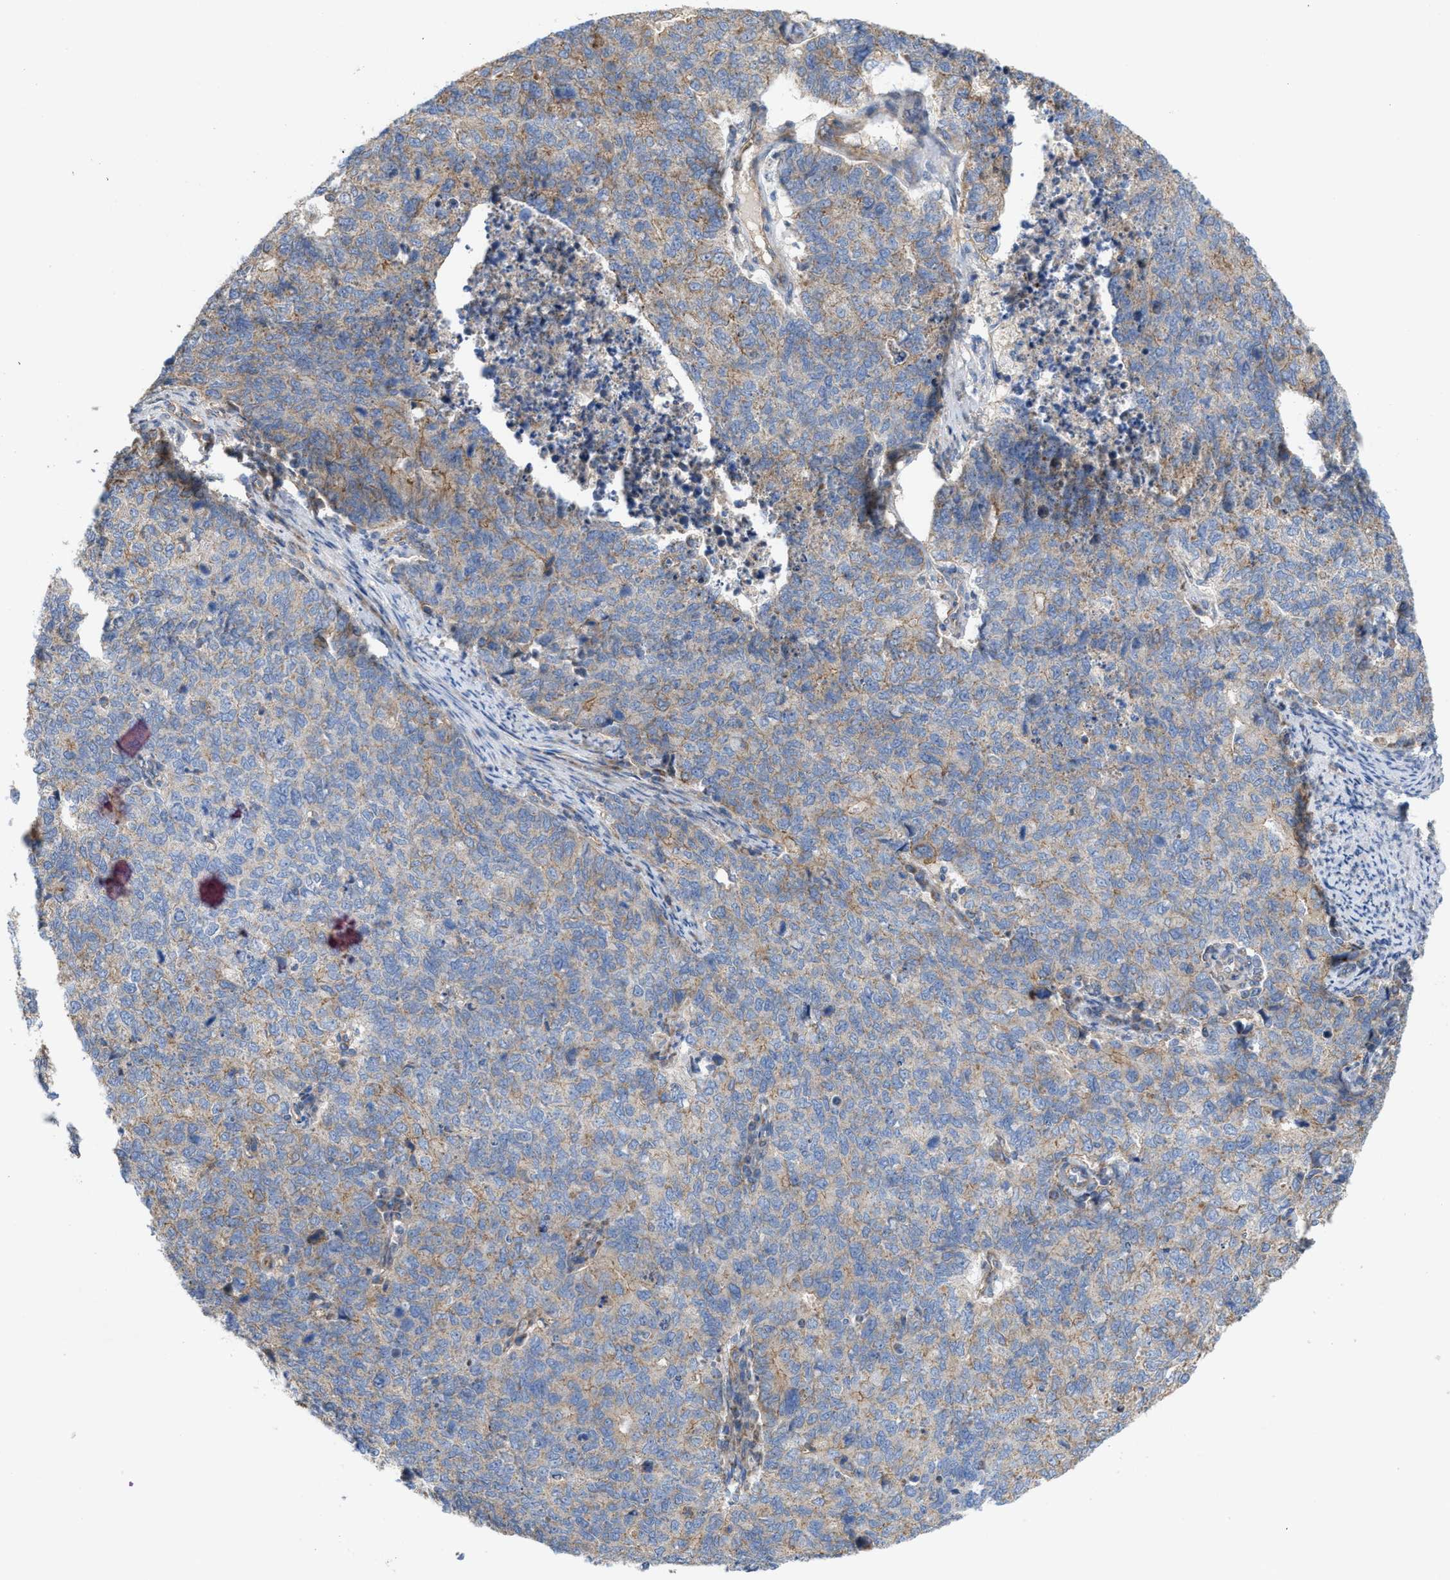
{"staining": {"intensity": "weak", "quantity": "<25%", "location": "cytoplasmic/membranous"}, "tissue": "cervical cancer", "cell_type": "Tumor cells", "image_type": "cancer", "snomed": [{"axis": "morphology", "description": "Squamous cell carcinoma, NOS"}, {"axis": "topography", "description": "Cervix"}], "caption": "The immunohistochemistry (IHC) image has no significant expression in tumor cells of squamous cell carcinoma (cervical) tissue.", "gene": "OXSM", "patient": {"sex": "female", "age": 63}}